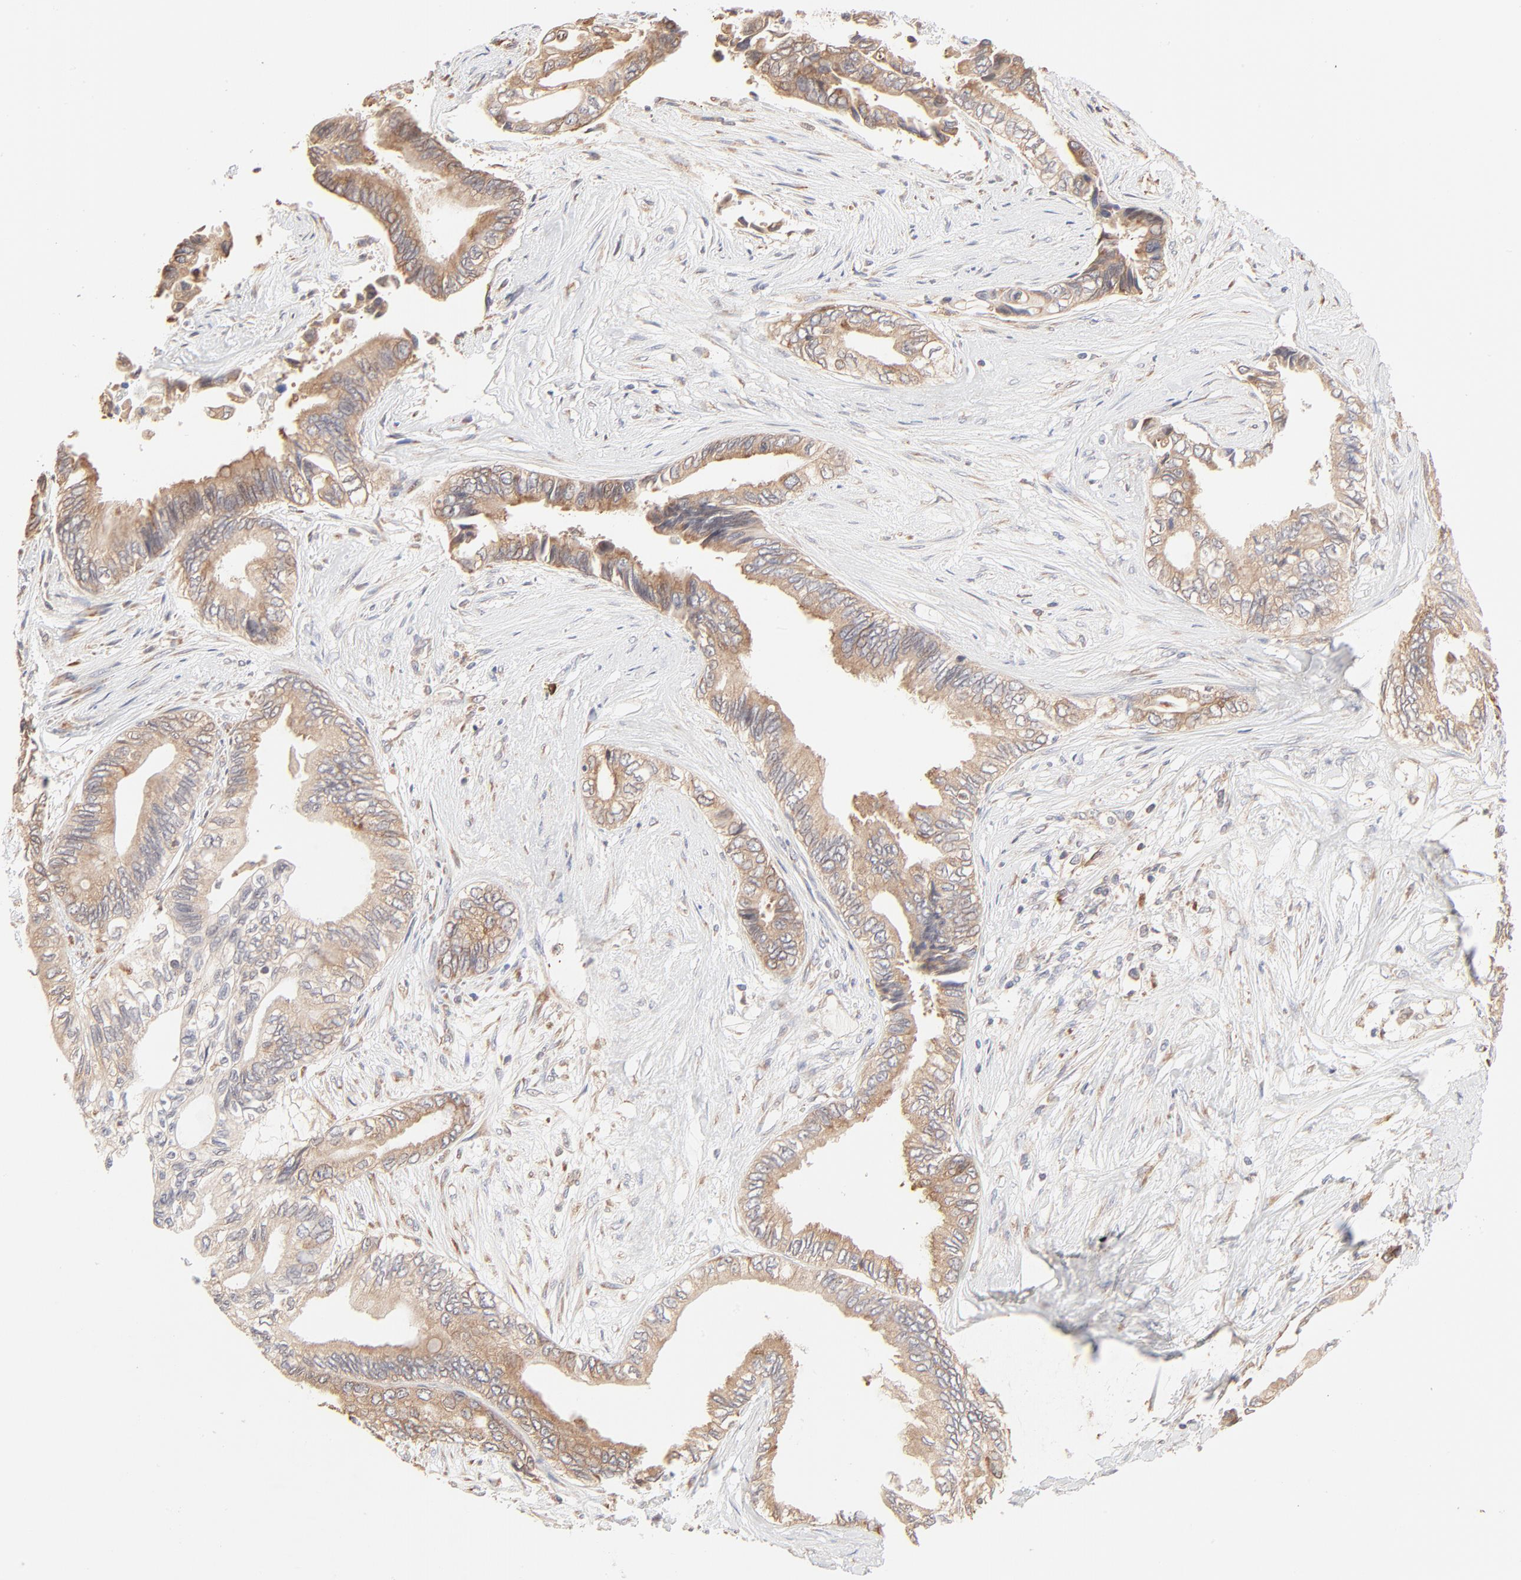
{"staining": {"intensity": "weak", "quantity": "25%-75%", "location": "cytoplasmic/membranous"}, "tissue": "pancreatic cancer", "cell_type": "Tumor cells", "image_type": "cancer", "snomed": [{"axis": "morphology", "description": "Adenocarcinoma, NOS"}, {"axis": "topography", "description": "Pancreas"}], "caption": "Immunohistochemistry (IHC) micrograph of pancreatic cancer stained for a protein (brown), which reveals low levels of weak cytoplasmic/membranous expression in approximately 25%-75% of tumor cells.", "gene": "RPS20", "patient": {"sex": "female", "age": 66}}